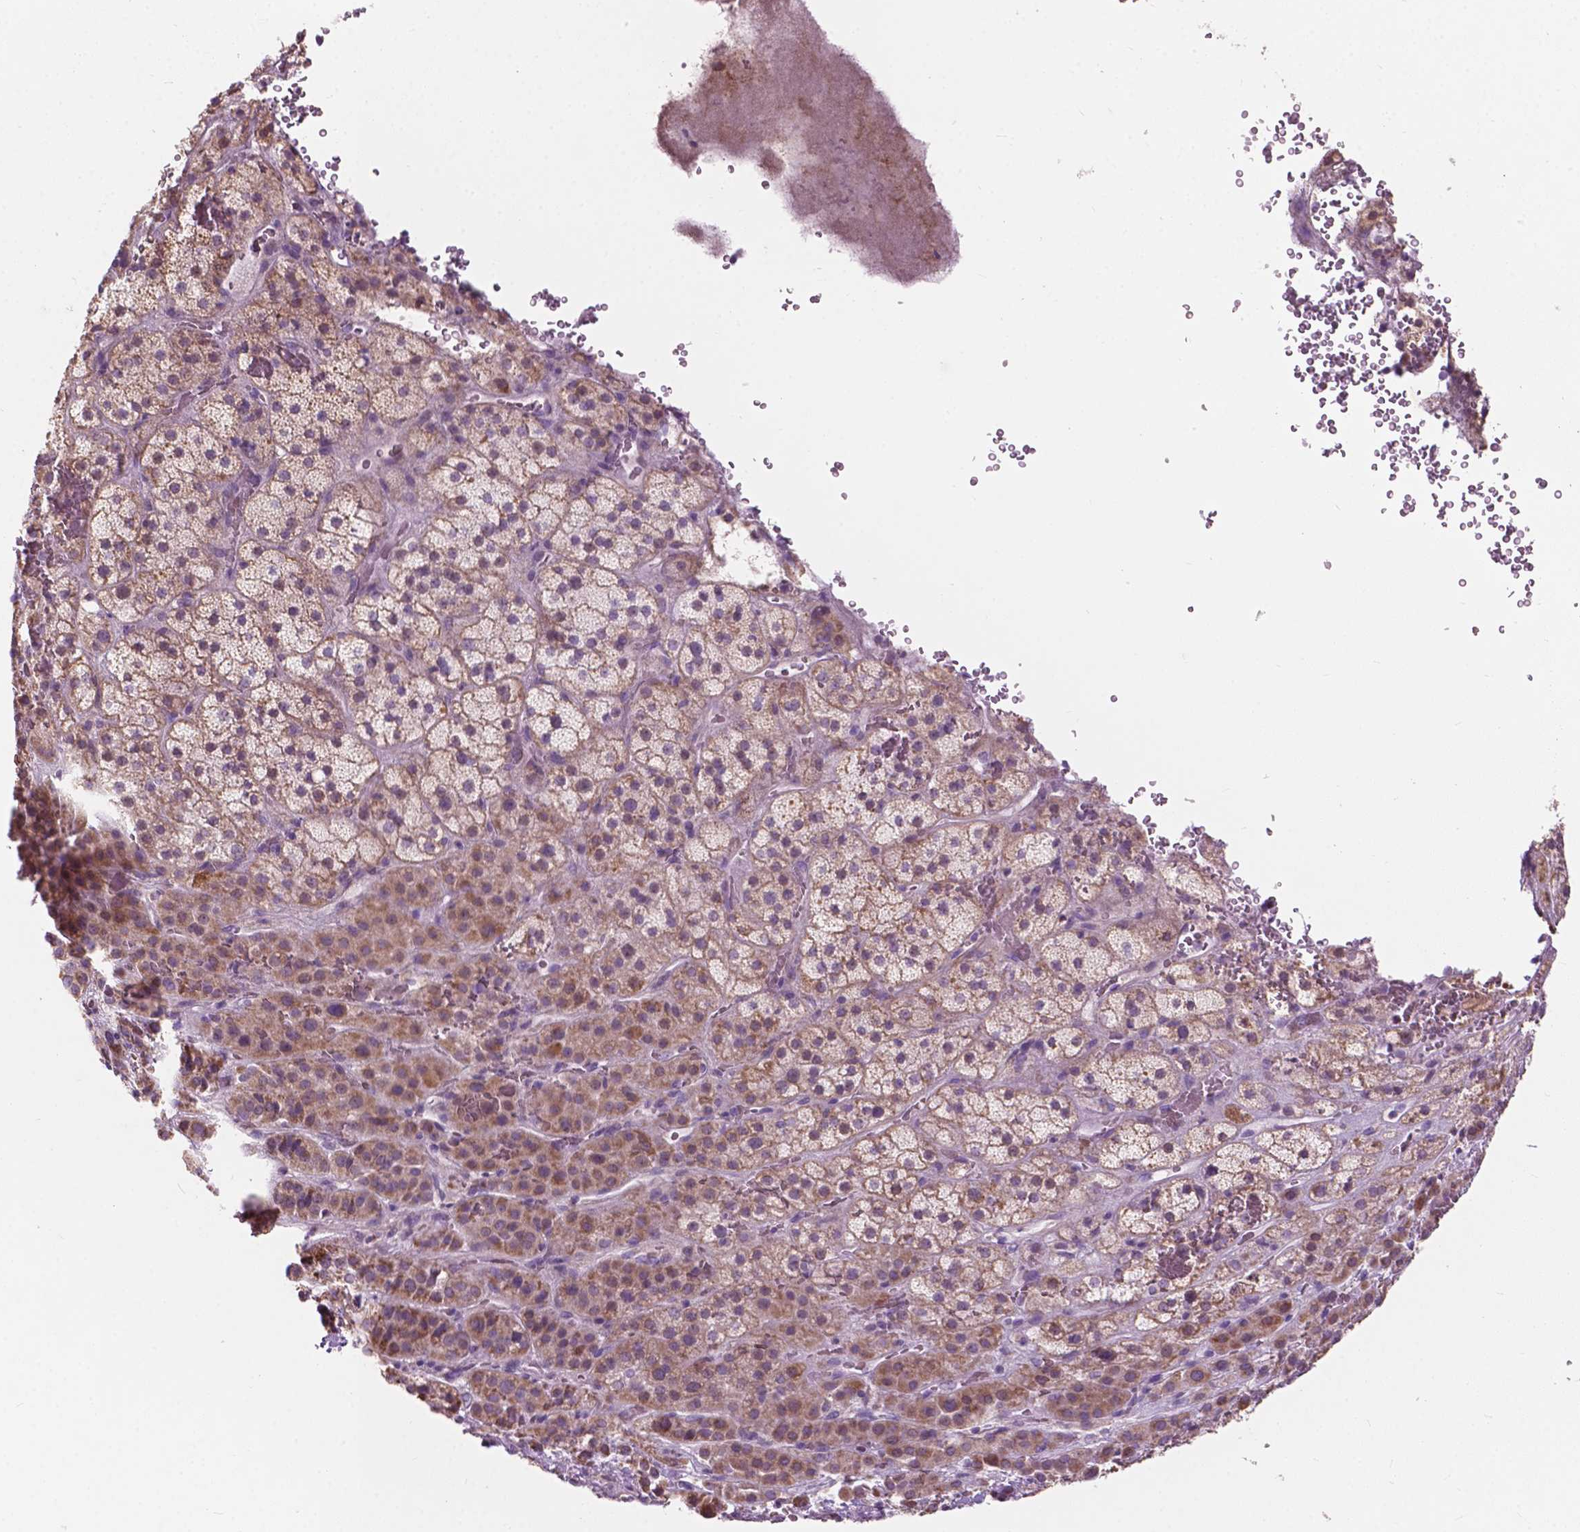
{"staining": {"intensity": "moderate", "quantity": "25%-75%", "location": "cytoplasmic/membranous"}, "tissue": "adrenal gland", "cell_type": "Glandular cells", "image_type": "normal", "snomed": [{"axis": "morphology", "description": "Normal tissue, NOS"}, {"axis": "topography", "description": "Adrenal gland"}], "caption": "Adrenal gland stained for a protein shows moderate cytoplasmic/membranous positivity in glandular cells. Using DAB (brown) and hematoxylin (blue) stains, captured at high magnification using brightfield microscopy.", "gene": "NDUFS1", "patient": {"sex": "male", "age": 57}}